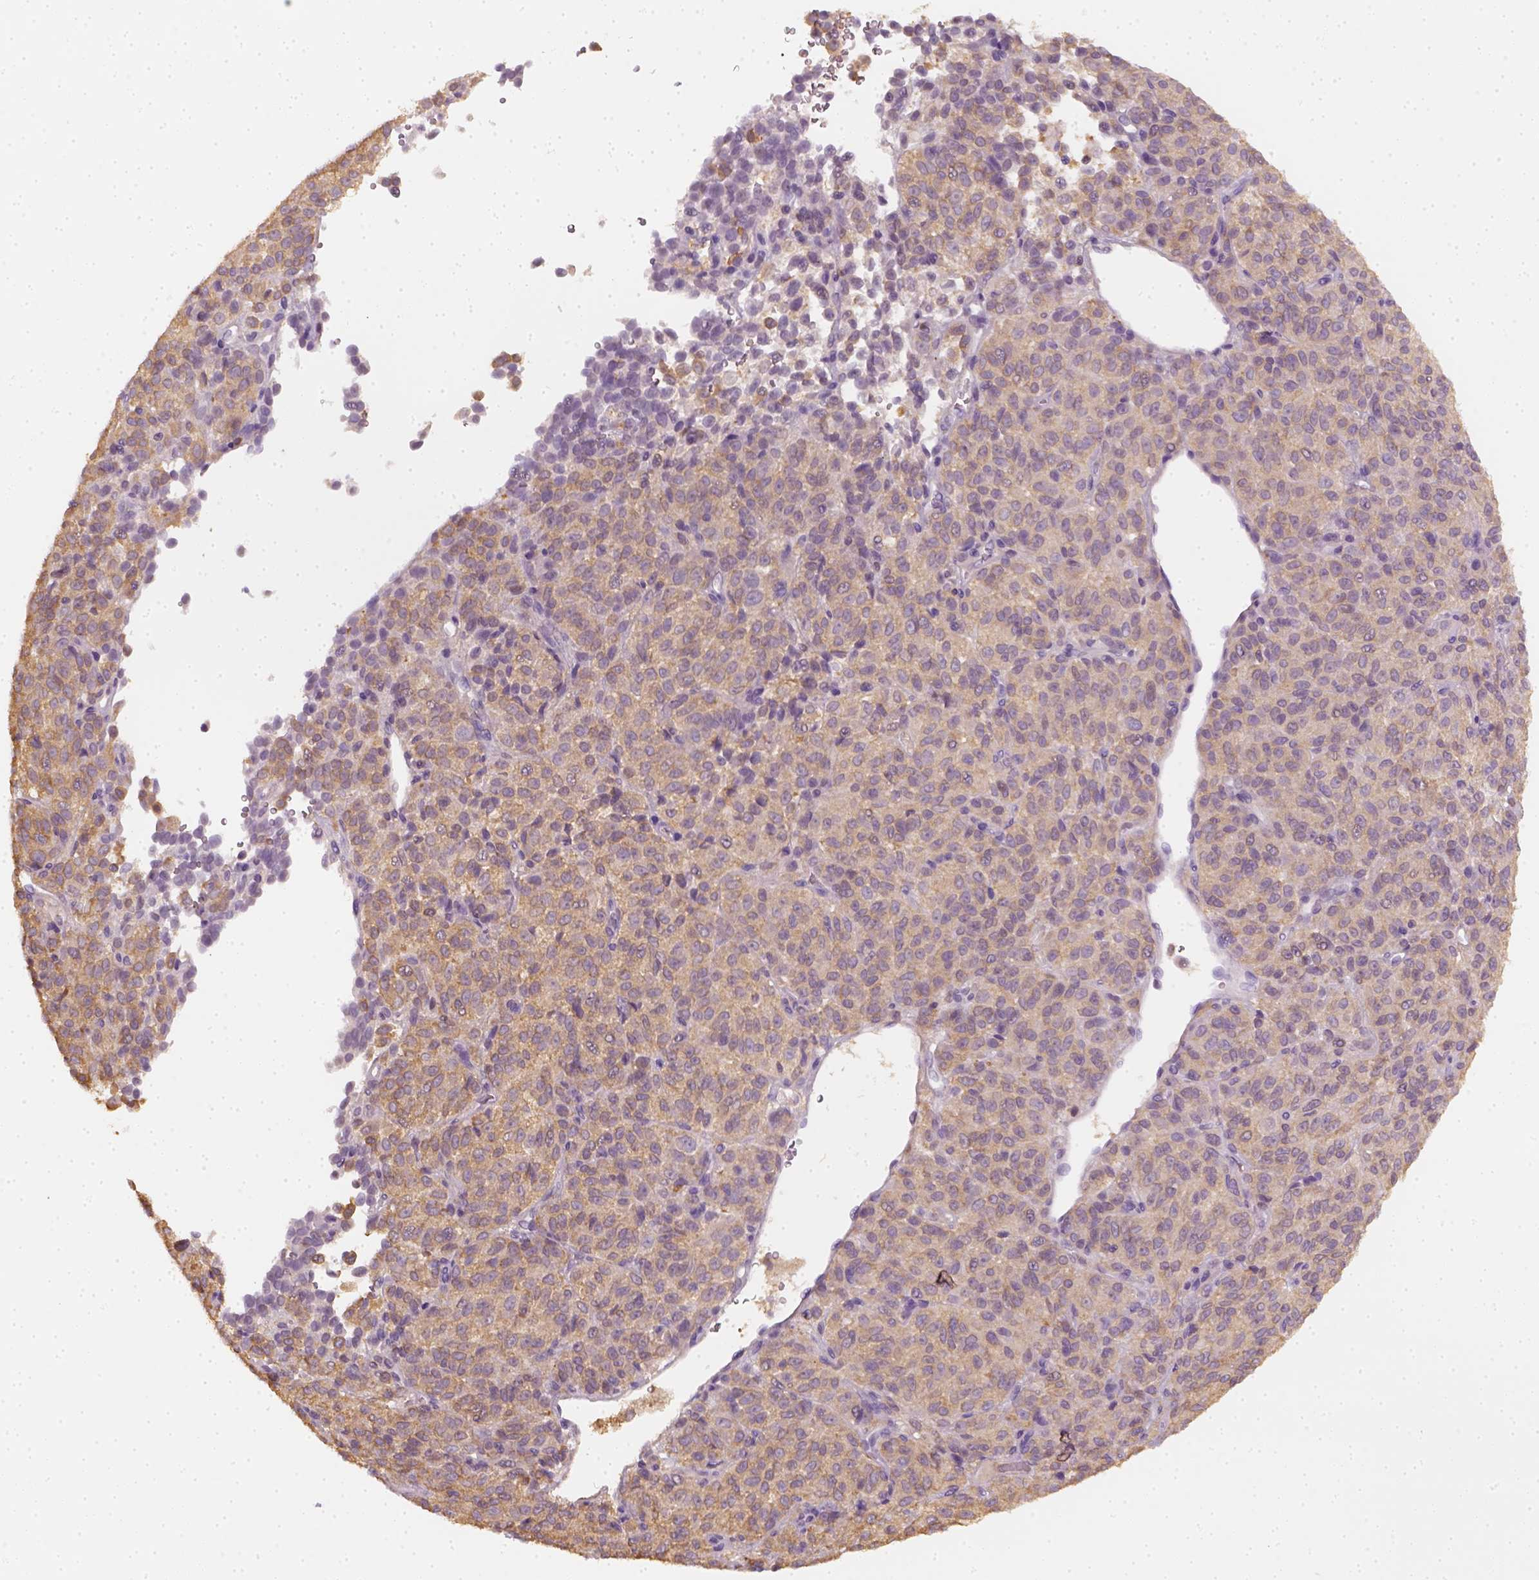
{"staining": {"intensity": "weak", "quantity": ">75%", "location": "cytoplasmic/membranous"}, "tissue": "melanoma", "cell_type": "Tumor cells", "image_type": "cancer", "snomed": [{"axis": "morphology", "description": "Malignant melanoma, Metastatic site"}, {"axis": "topography", "description": "Brain"}], "caption": "The immunohistochemical stain shows weak cytoplasmic/membranous staining in tumor cells of melanoma tissue.", "gene": "EPHB1", "patient": {"sex": "female", "age": 56}}